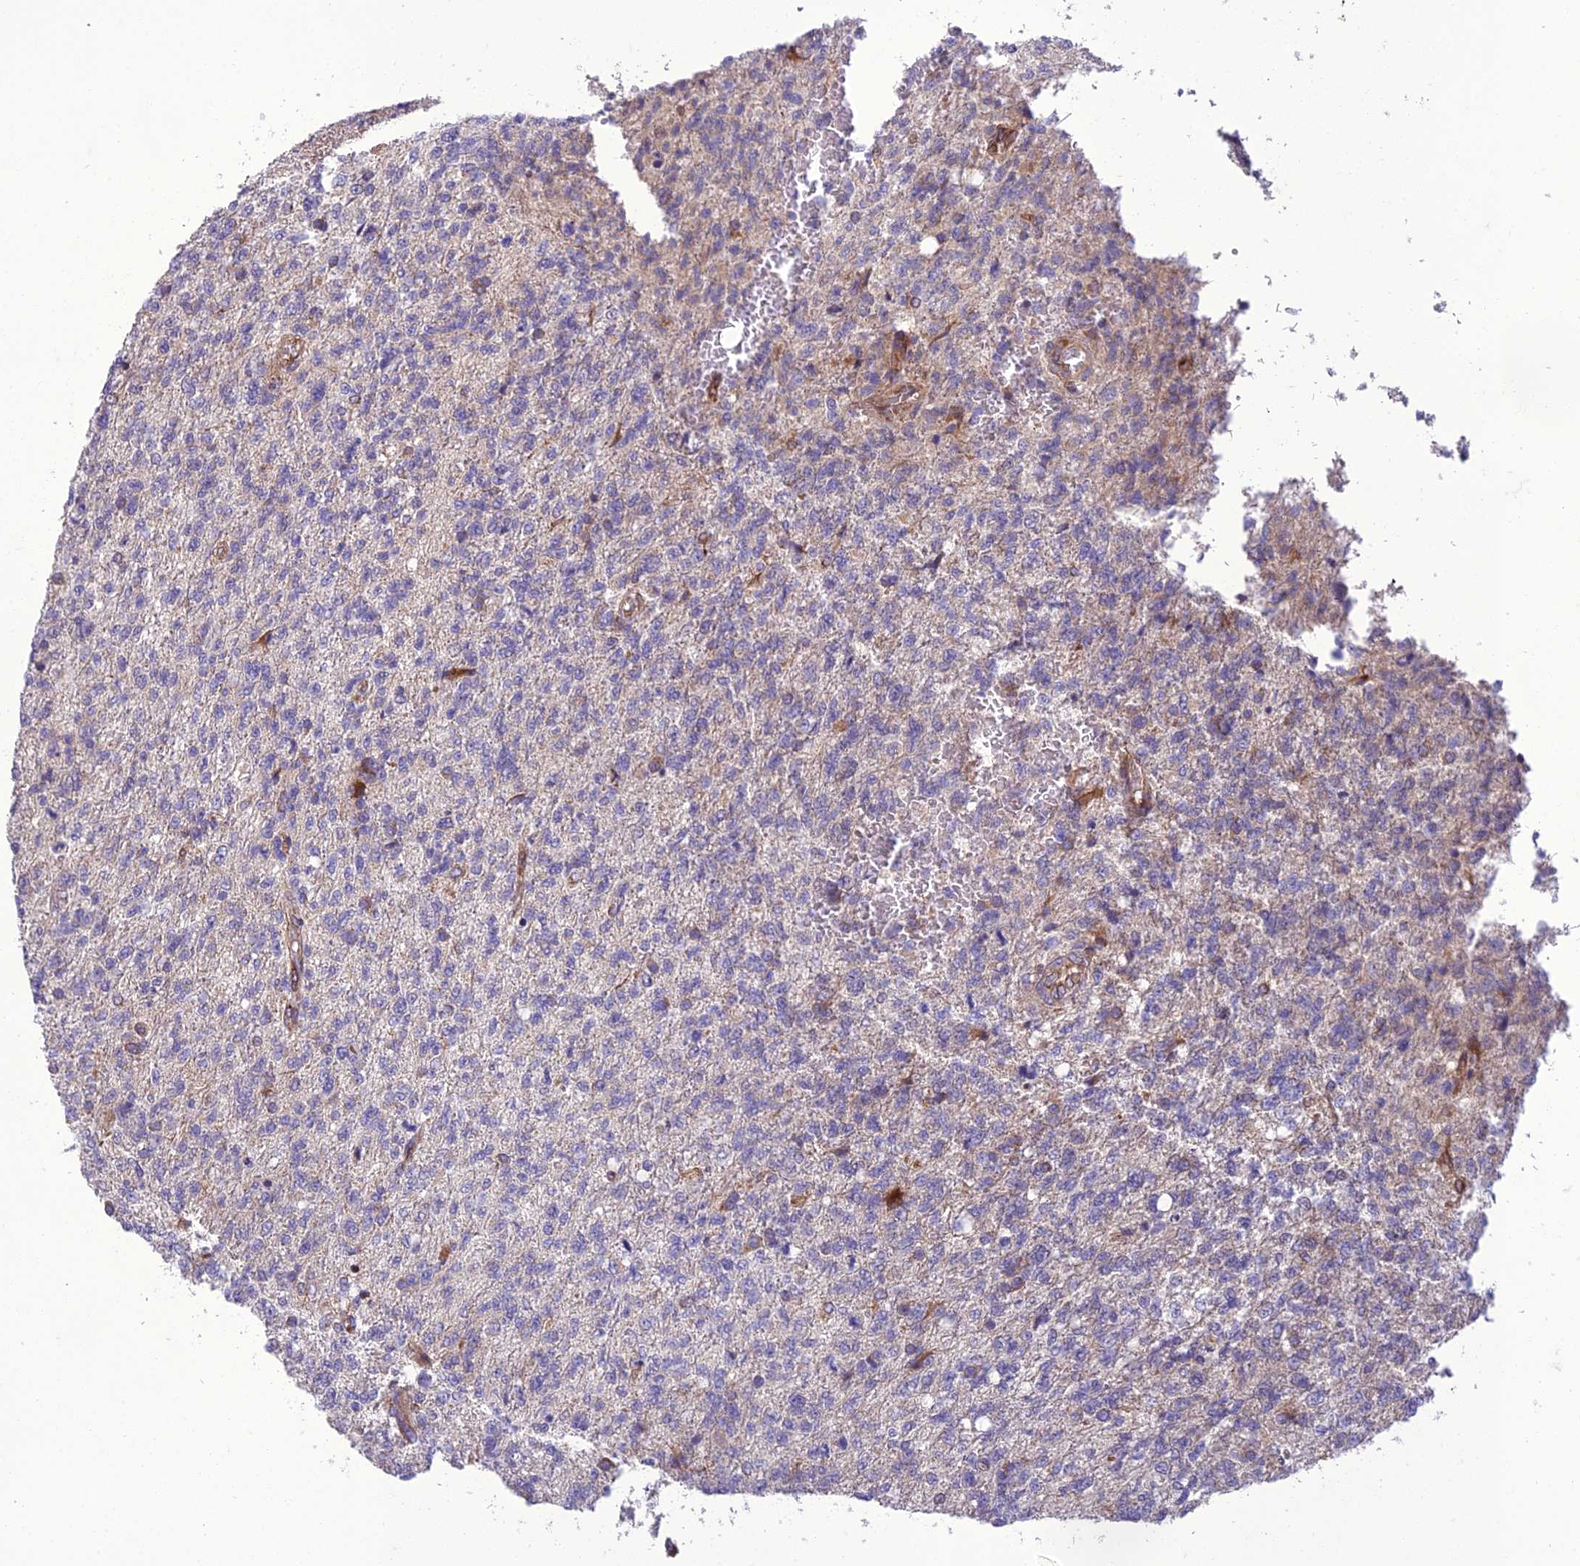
{"staining": {"intensity": "negative", "quantity": "none", "location": "none"}, "tissue": "glioma", "cell_type": "Tumor cells", "image_type": "cancer", "snomed": [{"axis": "morphology", "description": "Glioma, malignant, High grade"}, {"axis": "topography", "description": "Brain"}], "caption": "Immunohistochemistry of human high-grade glioma (malignant) reveals no positivity in tumor cells.", "gene": "GIMAP1", "patient": {"sex": "male", "age": 56}}